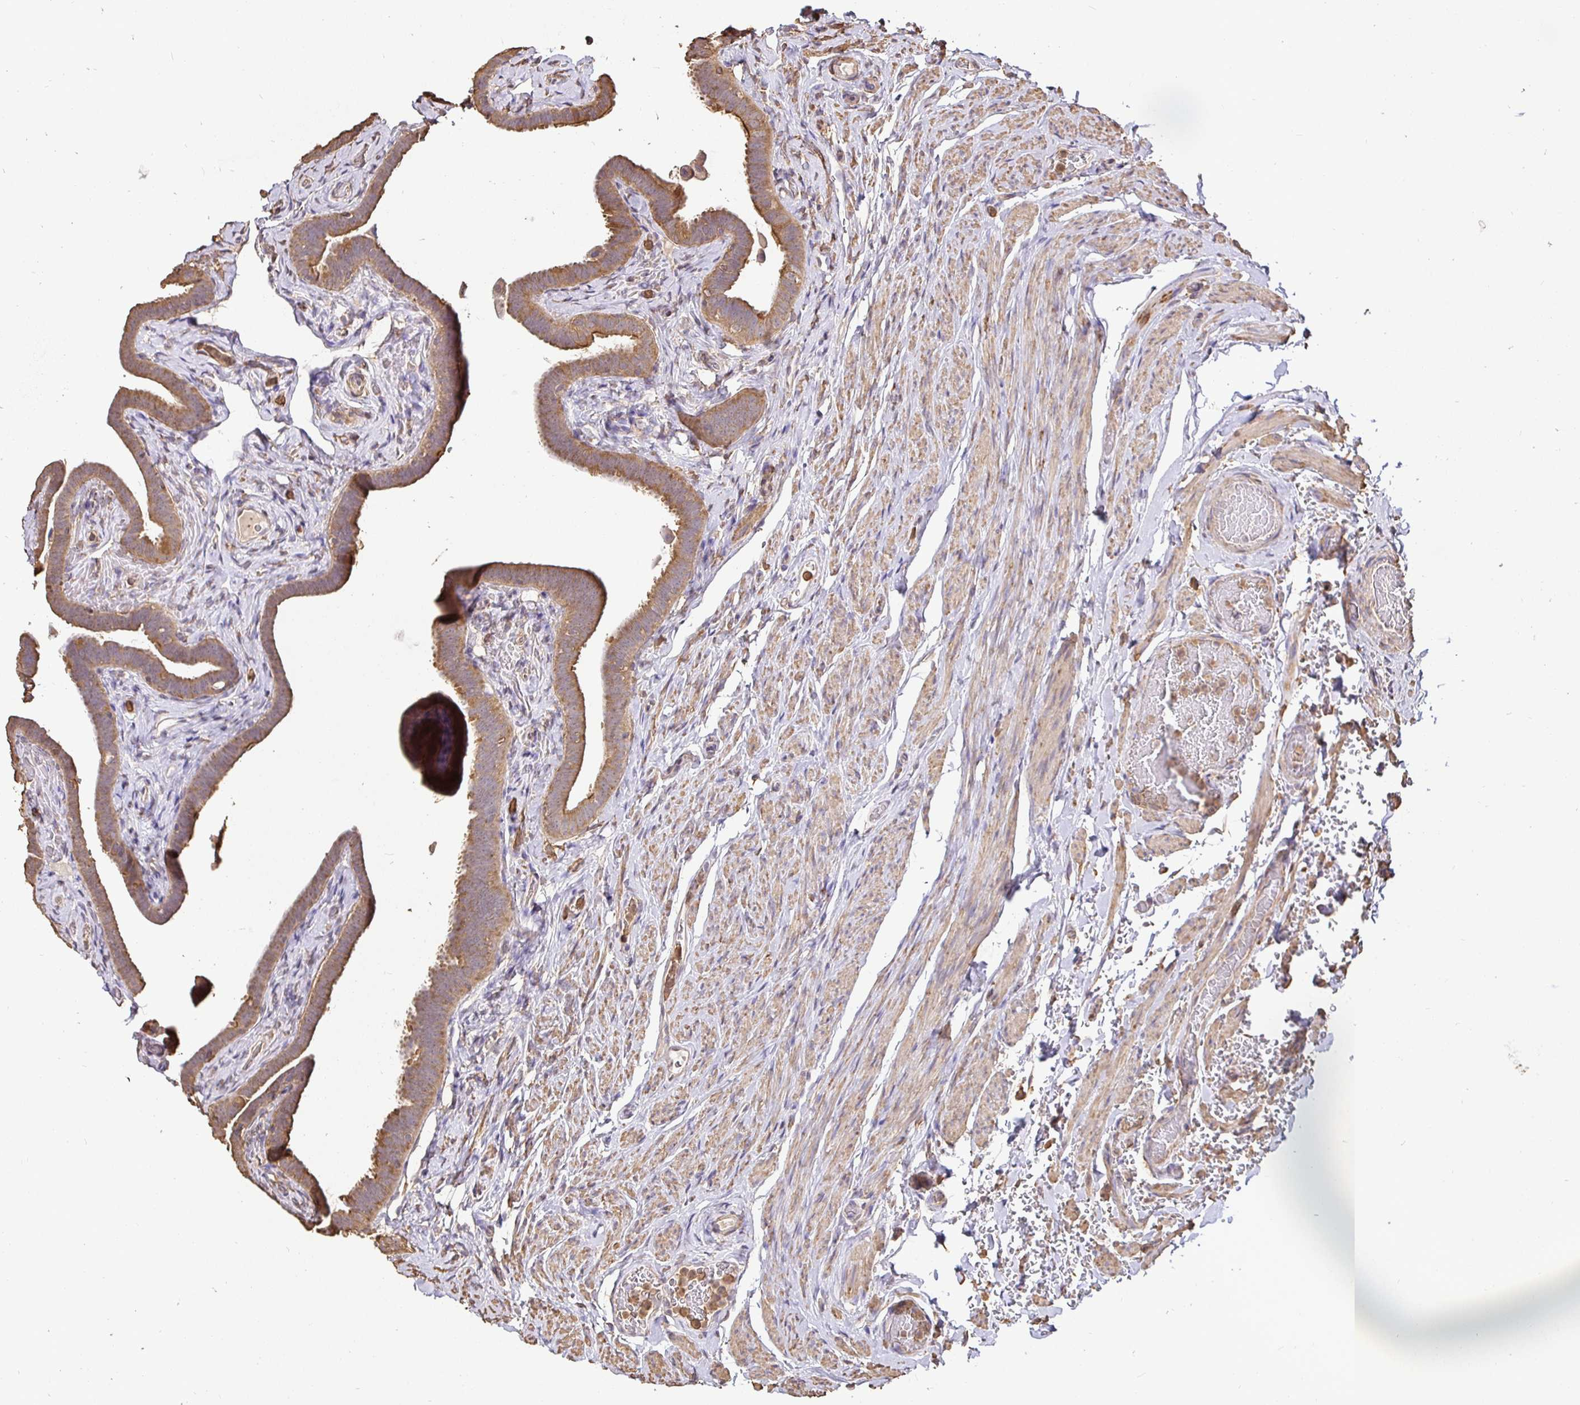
{"staining": {"intensity": "moderate", "quantity": "25%-75%", "location": "cytoplasmic/membranous"}, "tissue": "fallopian tube", "cell_type": "Glandular cells", "image_type": "normal", "snomed": [{"axis": "morphology", "description": "Normal tissue, NOS"}, {"axis": "topography", "description": "Fallopian tube"}], "caption": "Brown immunohistochemical staining in benign fallopian tube shows moderate cytoplasmic/membranous expression in approximately 25%-75% of glandular cells.", "gene": "MAPK8IP3", "patient": {"sex": "female", "age": 69}}